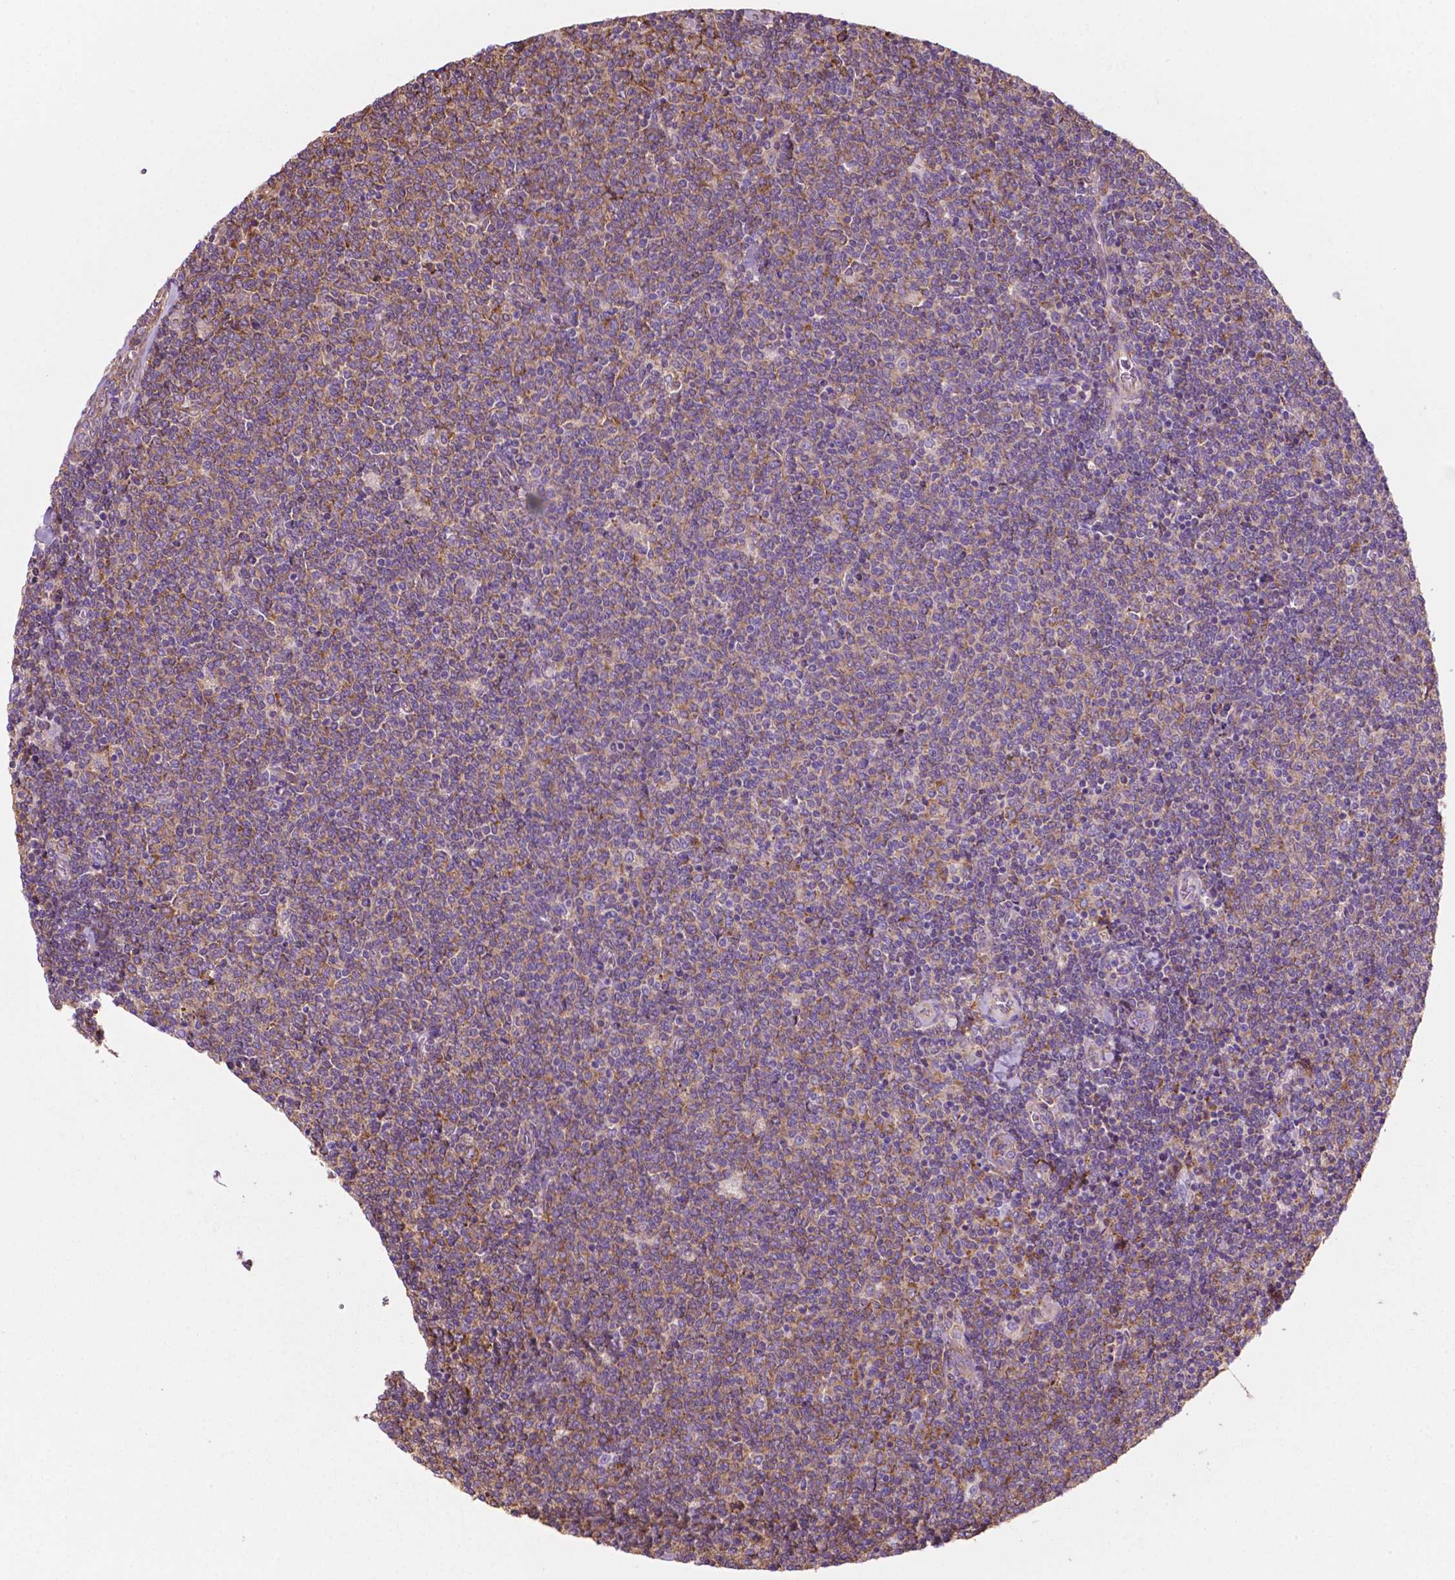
{"staining": {"intensity": "weak", "quantity": "25%-75%", "location": "cytoplasmic/membranous"}, "tissue": "lymphoma", "cell_type": "Tumor cells", "image_type": "cancer", "snomed": [{"axis": "morphology", "description": "Malignant lymphoma, non-Hodgkin's type, Low grade"}, {"axis": "topography", "description": "Lymph node"}], "caption": "A photomicrograph showing weak cytoplasmic/membranous expression in about 25%-75% of tumor cells in low-grade malignant lymphoma, non-Hodgkin's type, as visualized by brown immunohistochemical staining.", "gene": "RPL29", "patient": {"sex": "male", "age": 52}}